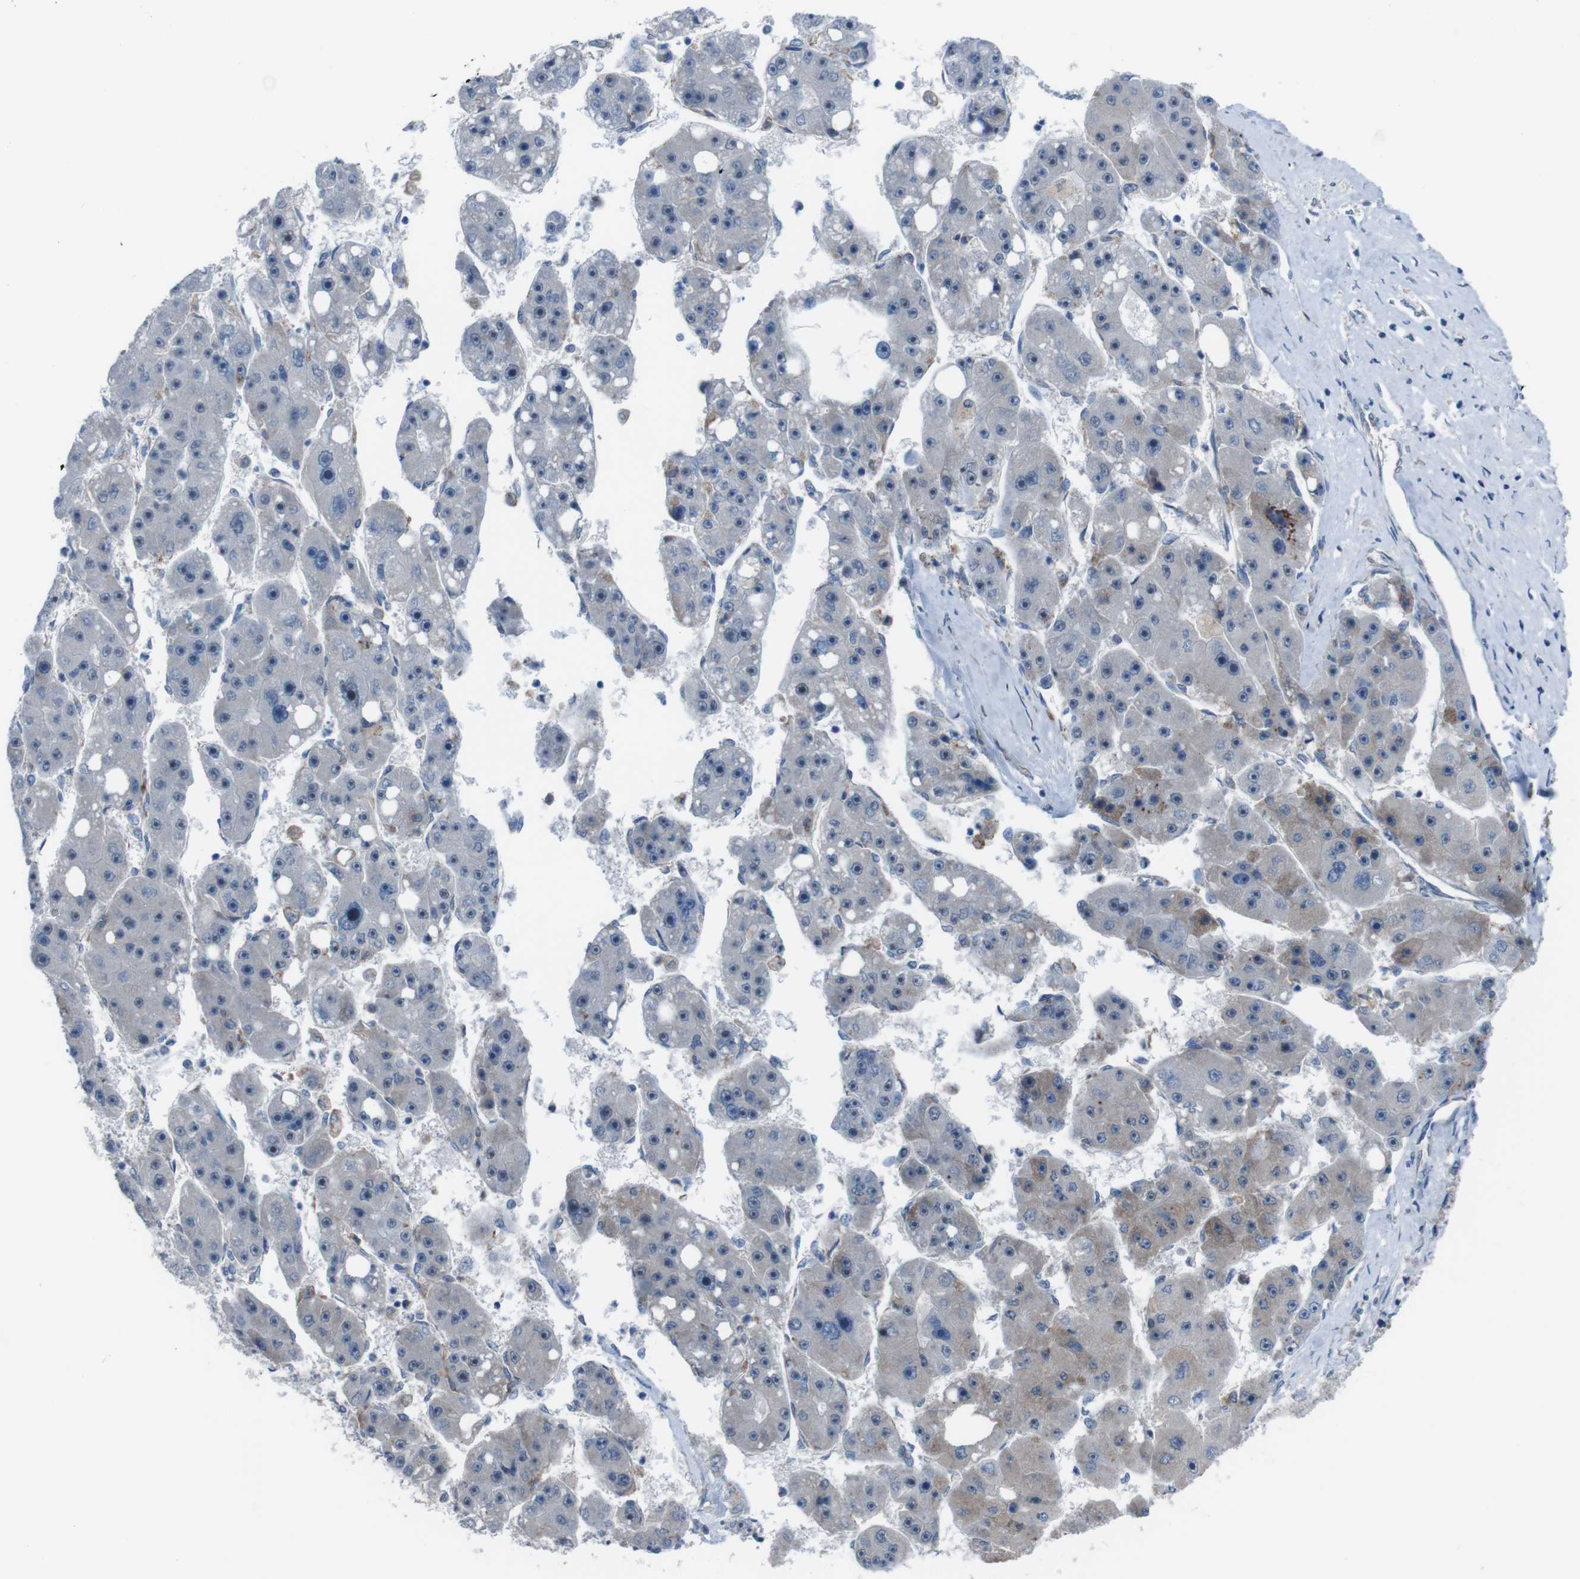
{"staining": {"intensity": "weak", "quantity": "<25%", "location": "cytoplasmic/membranous"}, "tissue": "liver cancer", "cell_type": "Tumor cells", "image_type": "cancer", "snomed": [{"axis": "morphology", "description": "Carcinoma, Hepatocellular, NOS"}, {"axis": "topography", "description": "Liver"}], "caption": "This is an immunohistochemistry micrograph of human liver cancer (hepatocellular carcinoma). There is no expression in tumor cells.", "gene": "CDH22", "patient": {"sex": "female", "age": 61}}